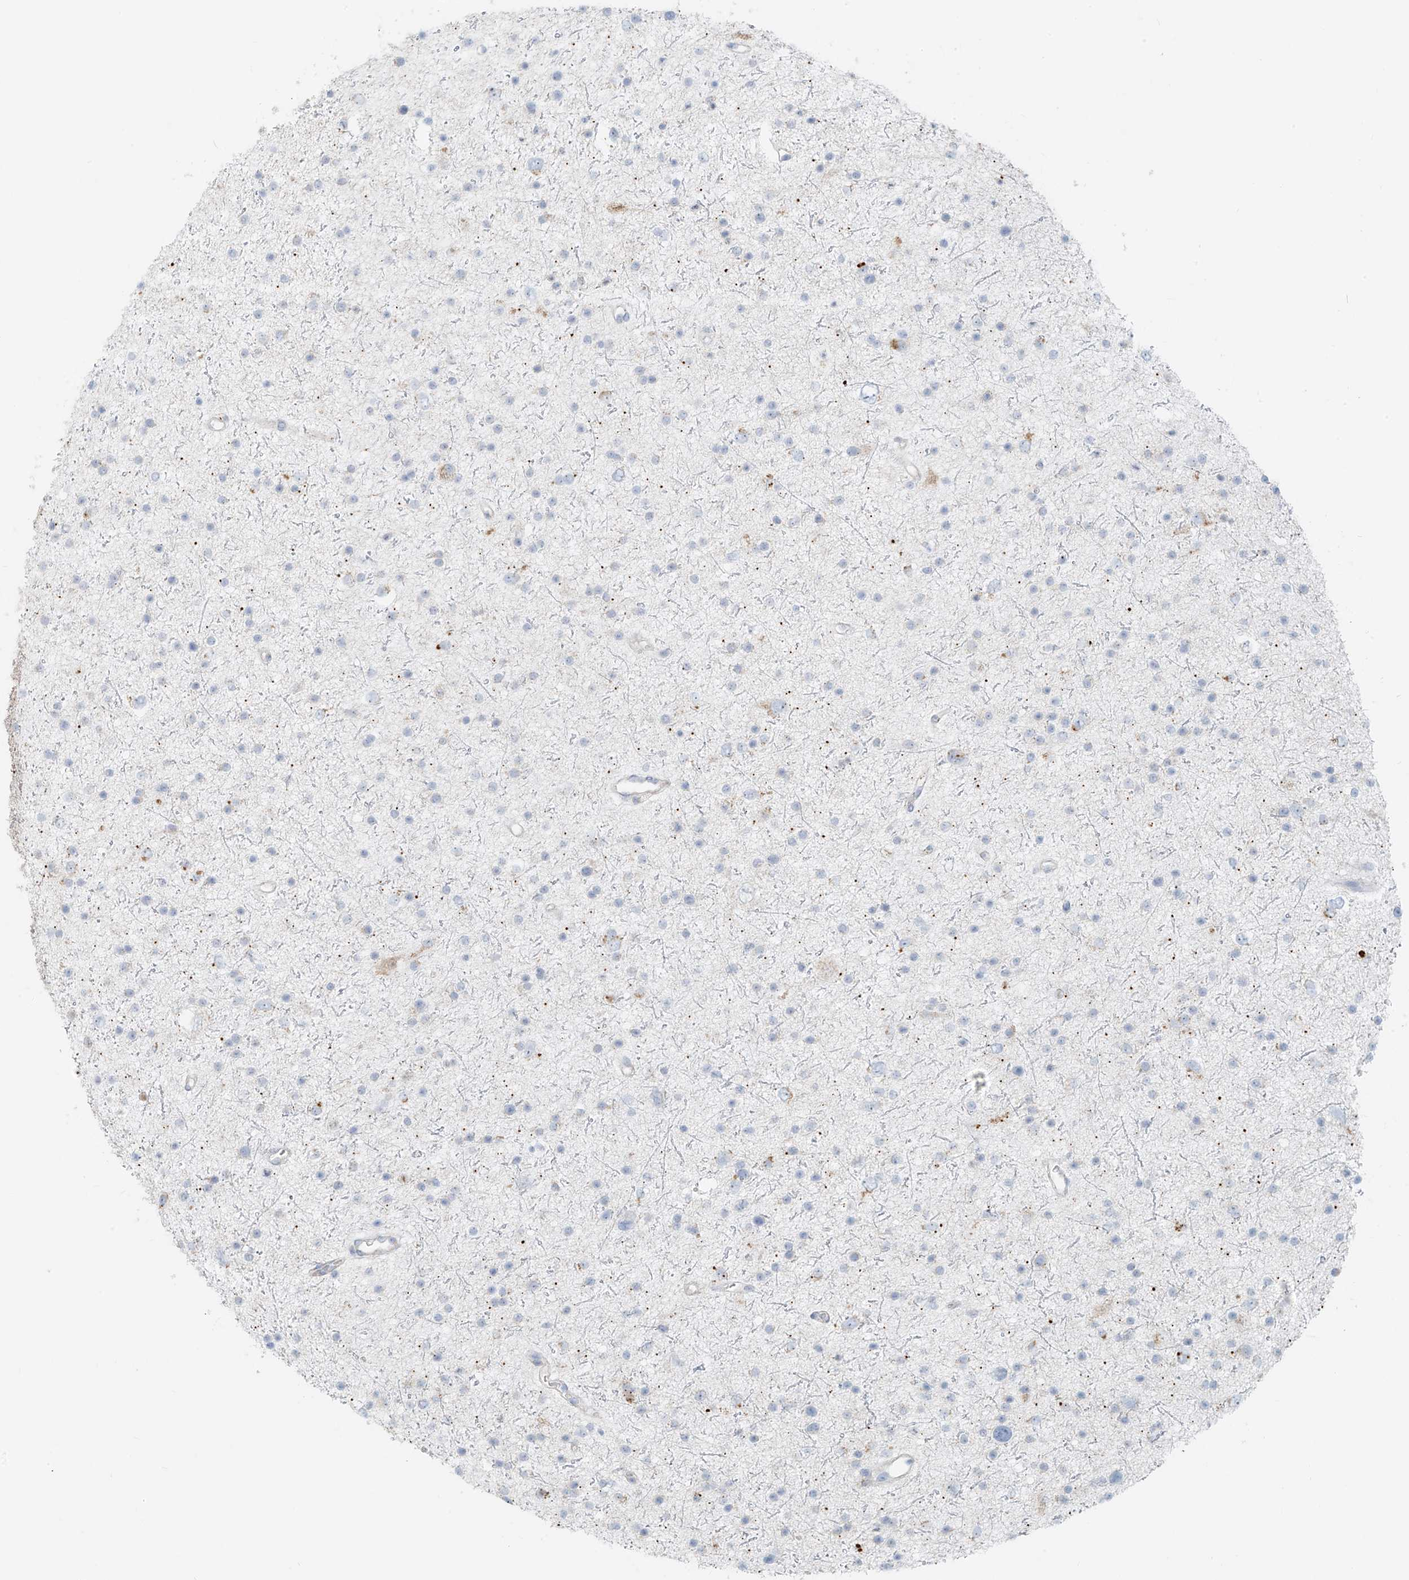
{"staining": {"intensity": "negative", "quantity": "none", "location": "none"}, "tissue": "glioma", "cell_type": "Tumor cells", "image_type": "cancer", "snomed": [{"axis": "morphology", "description": "Glioma, malignant, Low grade"}, {"axis": "topography", "description": "Brain"}], "caption": "IHC micrograph of neoplastic tissue: human glioma stained with DAB displays no significant protein positivity in tumor cells.", "gene": "UST", "patient": {"sex": "female", "age": 37}}